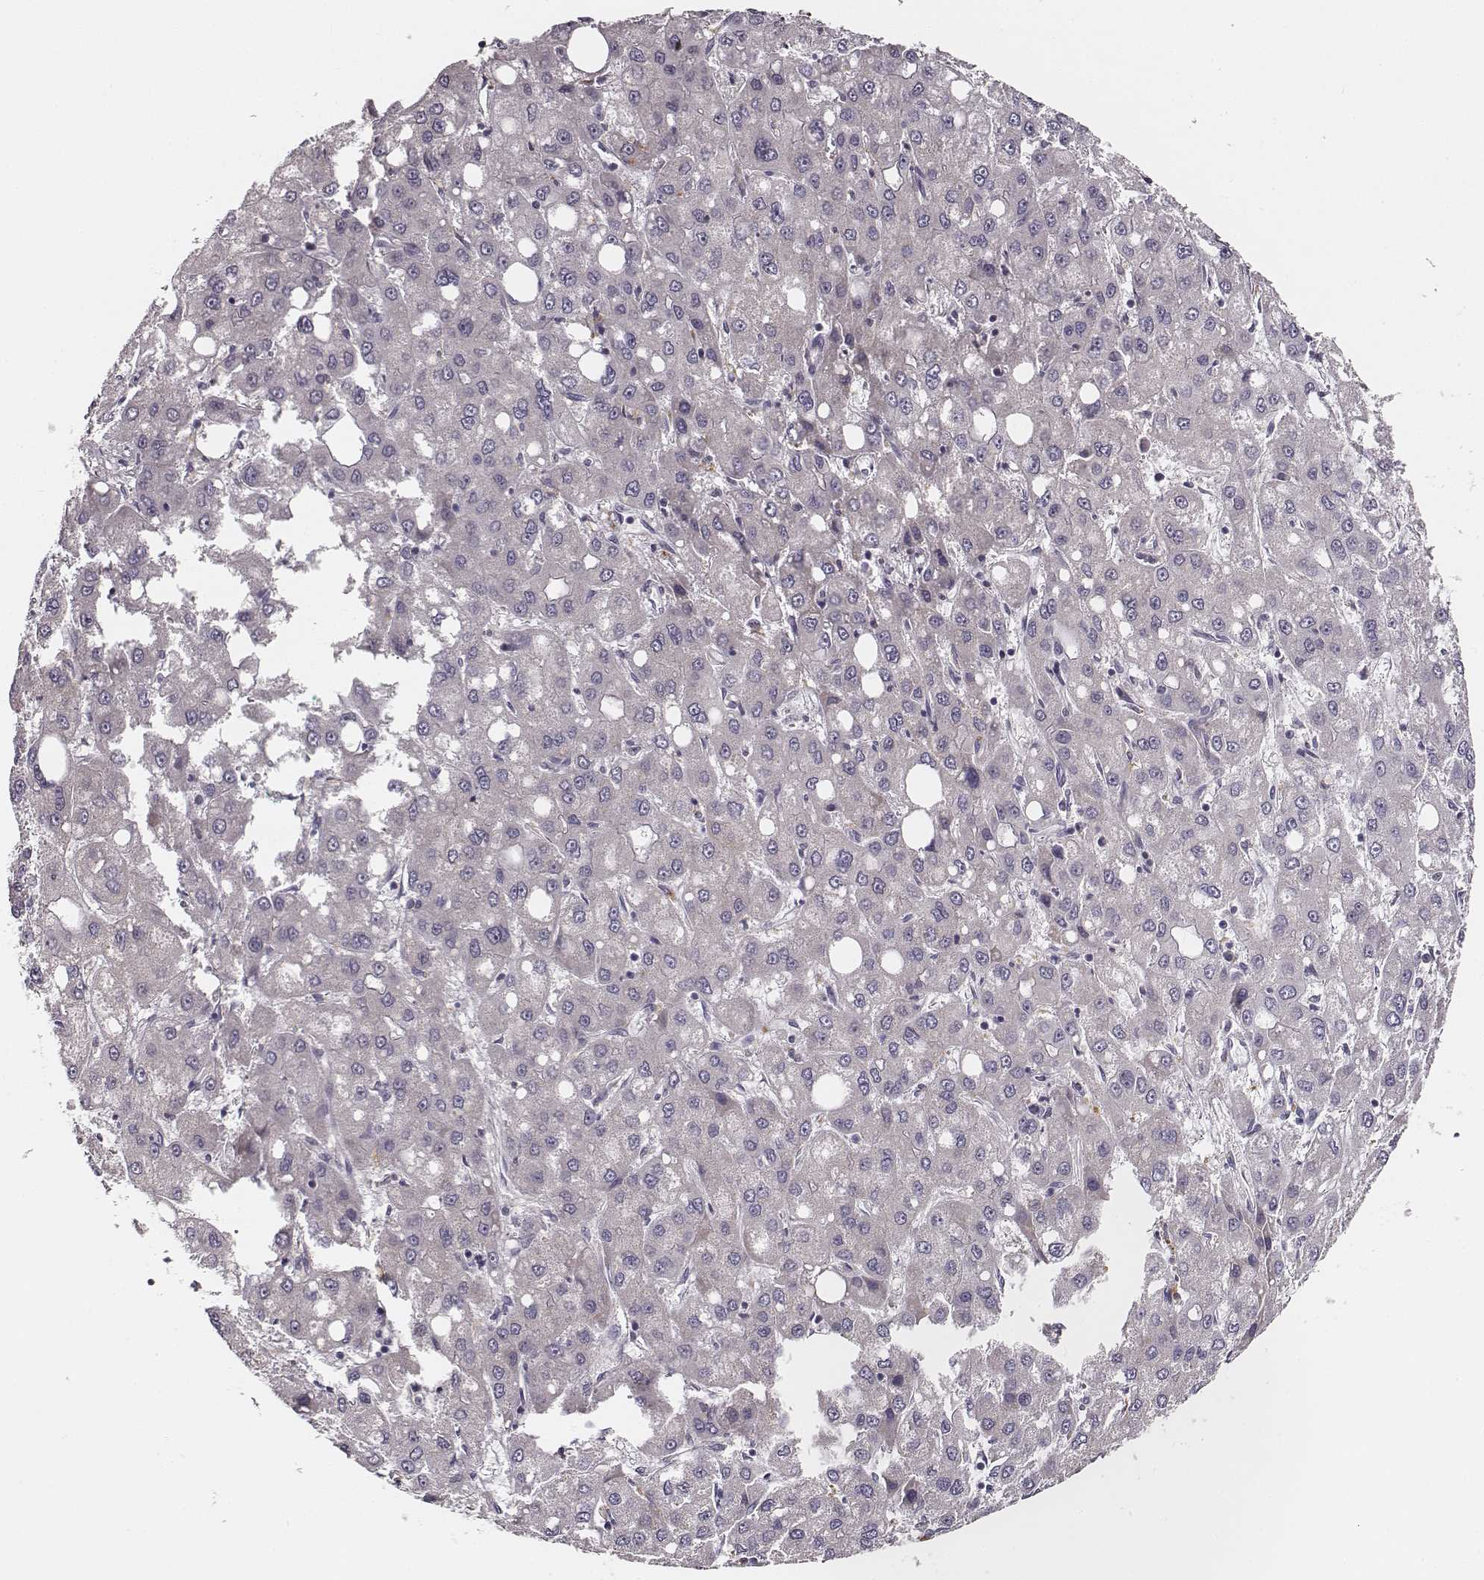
{"staining": {"intensity": "negative", "quantity": "none", "location": "none"}, "tissue": "liver cancer", "cell_type": "Tumor cells", "image_type": "cancer", "snomed": [{"axis": "morphology", "description": "Carcinoma, Hepatocellular, NOS"}, {"axis": "topography", "description": "Liver"}], "caption": "High power microscopy histopathology image of an immunohistochemistry (IHC) histopathology image of liver hepatocellular carcinoma, revealing no significant expression in tumor cells. (DAB immunohistochemistry (IHC) visualized using brightfield microscopy, high magnification).", "gene": "UBL4B", "patient": {"sex": "male", "age": 73}}